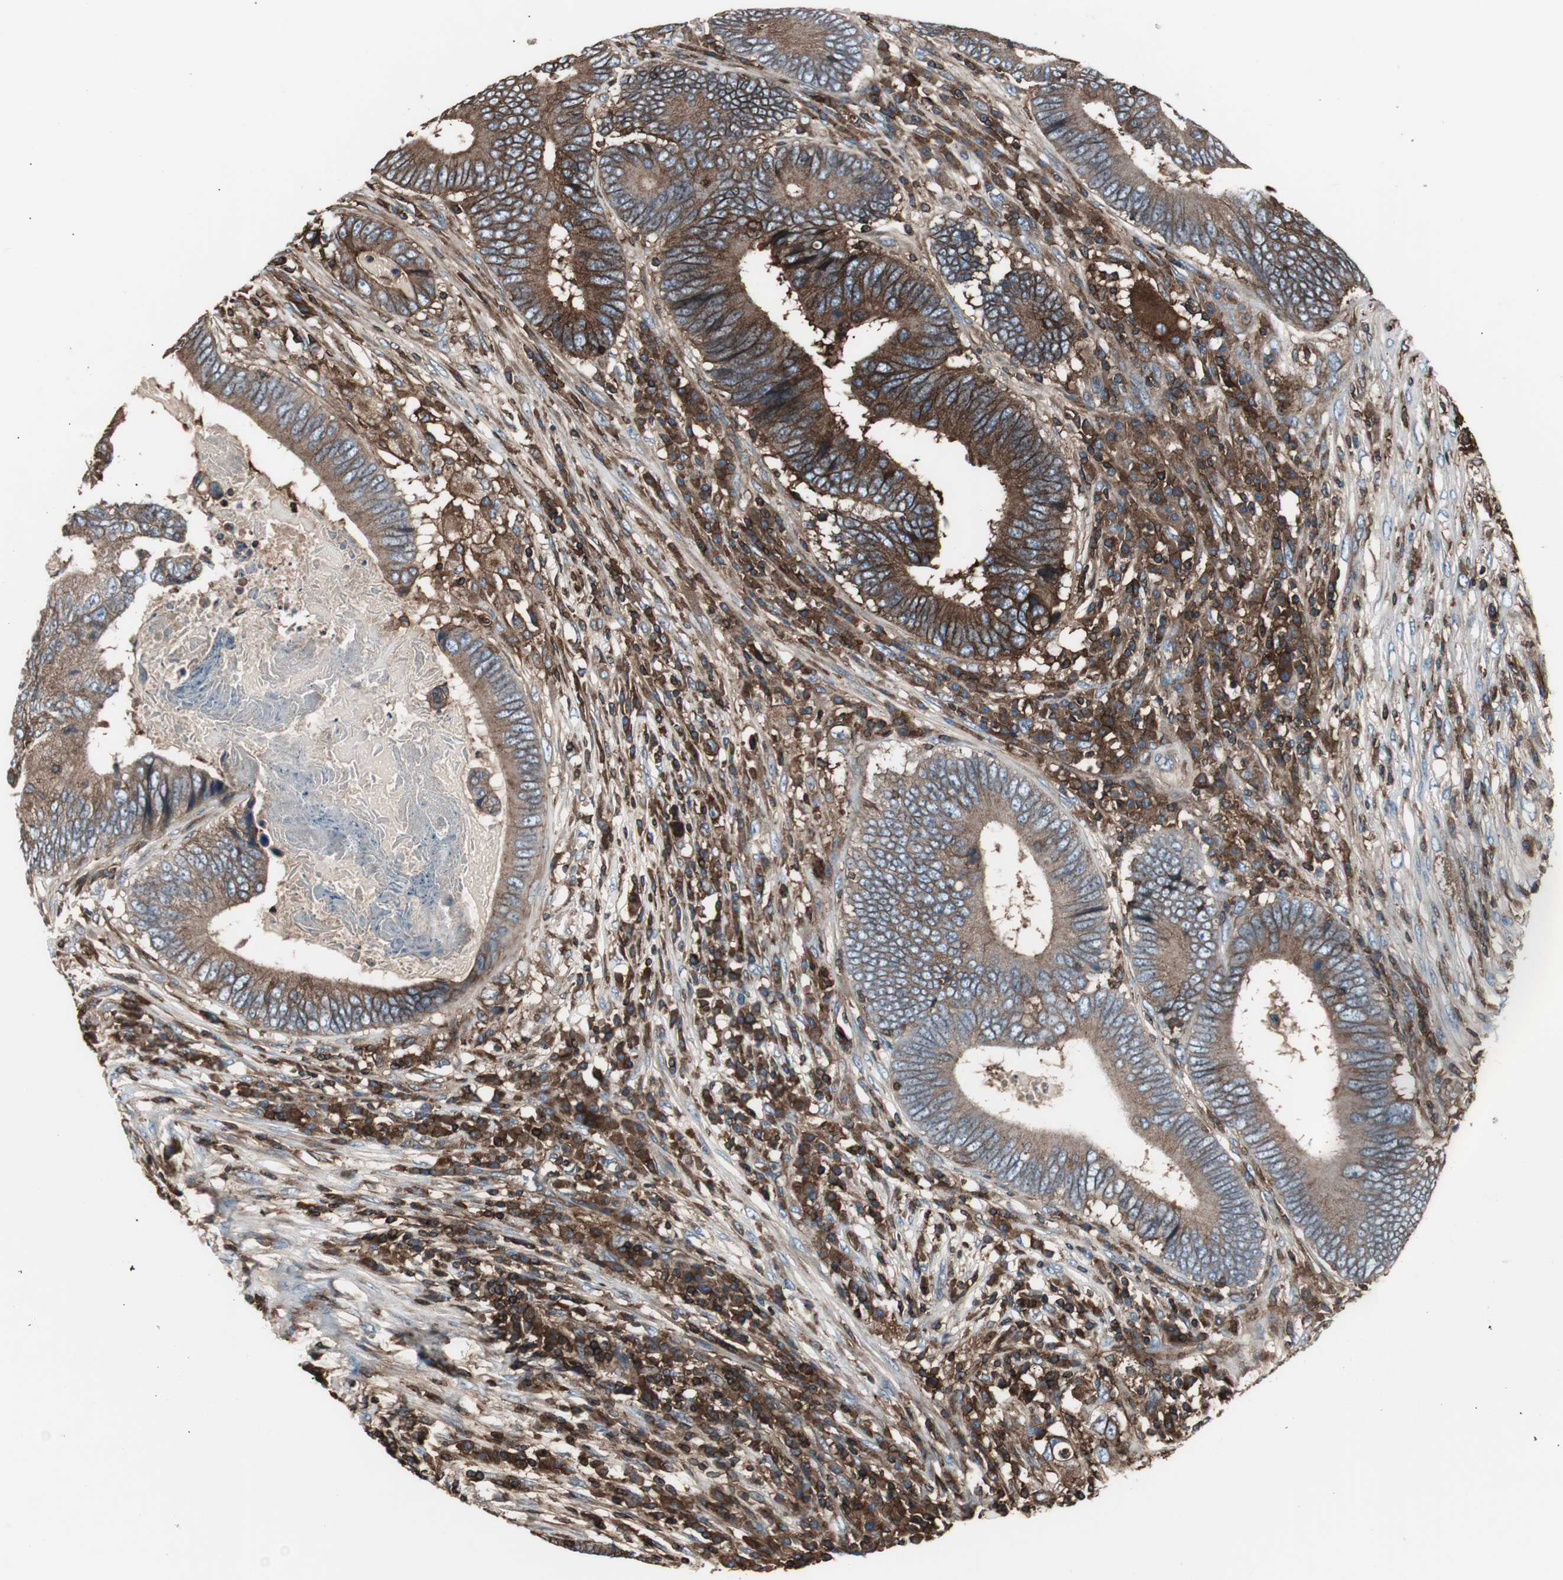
{"staining": {"intensity": "strong", "quantity": "25%-75%", "location": "cytoplasmic/membranous"}, "tissue": "colorectal cancer", "cell_type": "Tumor cells", "image_type": "cancer", "snomed": [{"axis": "morphology", "description": "Adenocarcinoma, NOS"}, {"axis": "topography", "description": "Colon"}], "caption": "Human colorectal cancer stained for a protein (brown) shows strong cytoplasmic/membranous positive expression in about 25%-75% of tumor cells.", "gene": "B2M", "patient": {"sex": "female", "age": 78}}